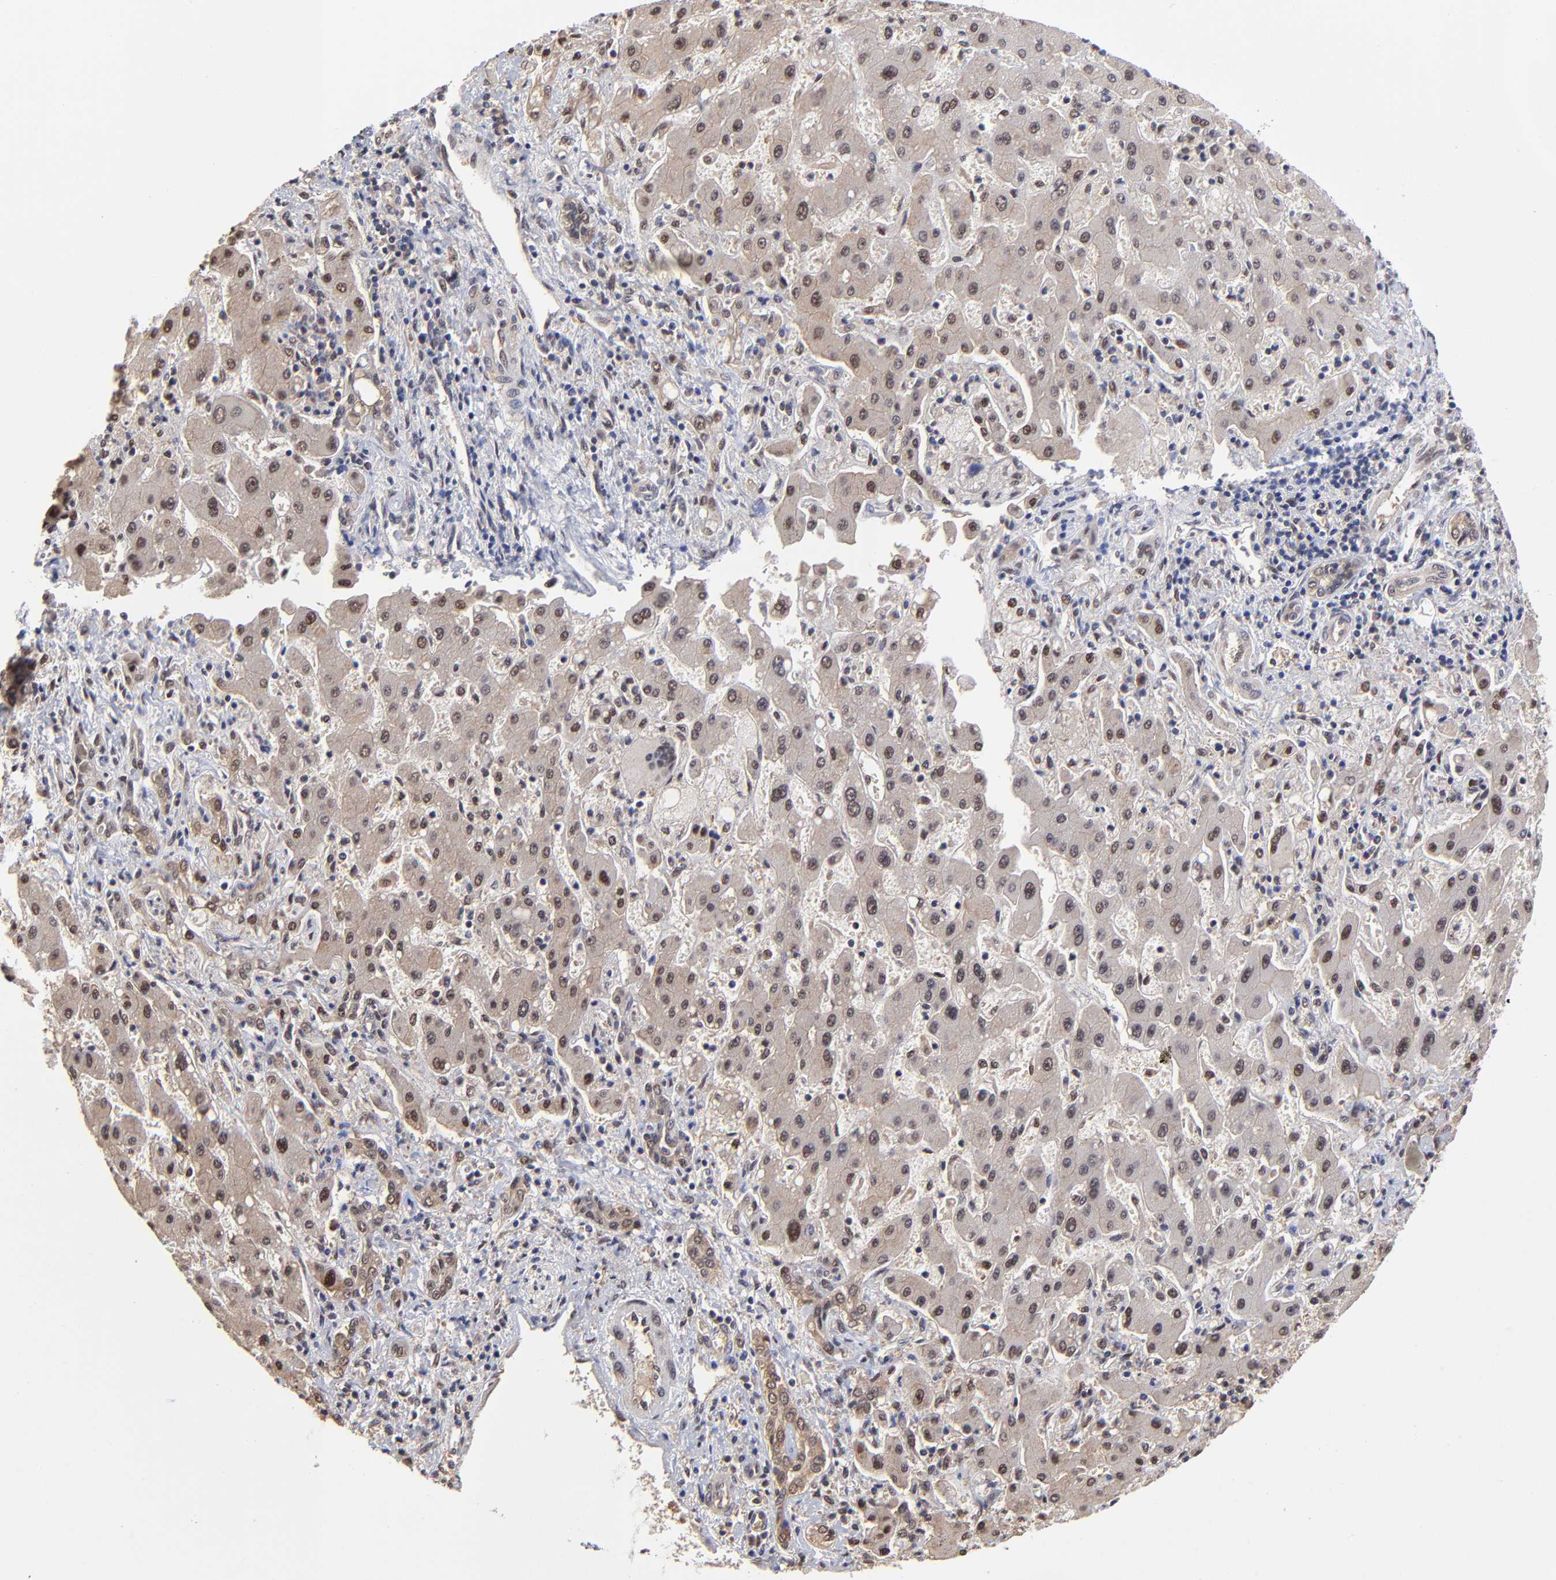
{"staining": {"intensity": "weak", "quantity": "25%-75%", "location": "nuclear"}, "tissue": "liver cancer", "cell_type": "Tumor cells", "image_type": "cancer", "snomed": [{"axis": "morphology", "description": "Cholangiocarcinoma"}, {"axis": "topography", "description": "Liver"}], "caption": "The immunohistochemical stain highlights weak nuclear staining in tumor cells of cholangiocarcinoma (liver) tissue. (DAB (3,3'-diaminobenzidine) IHC with brightfield microscopy, high magnification).", "gene": "PSMC4", "patient": {"sex": "male", "age": 50}}